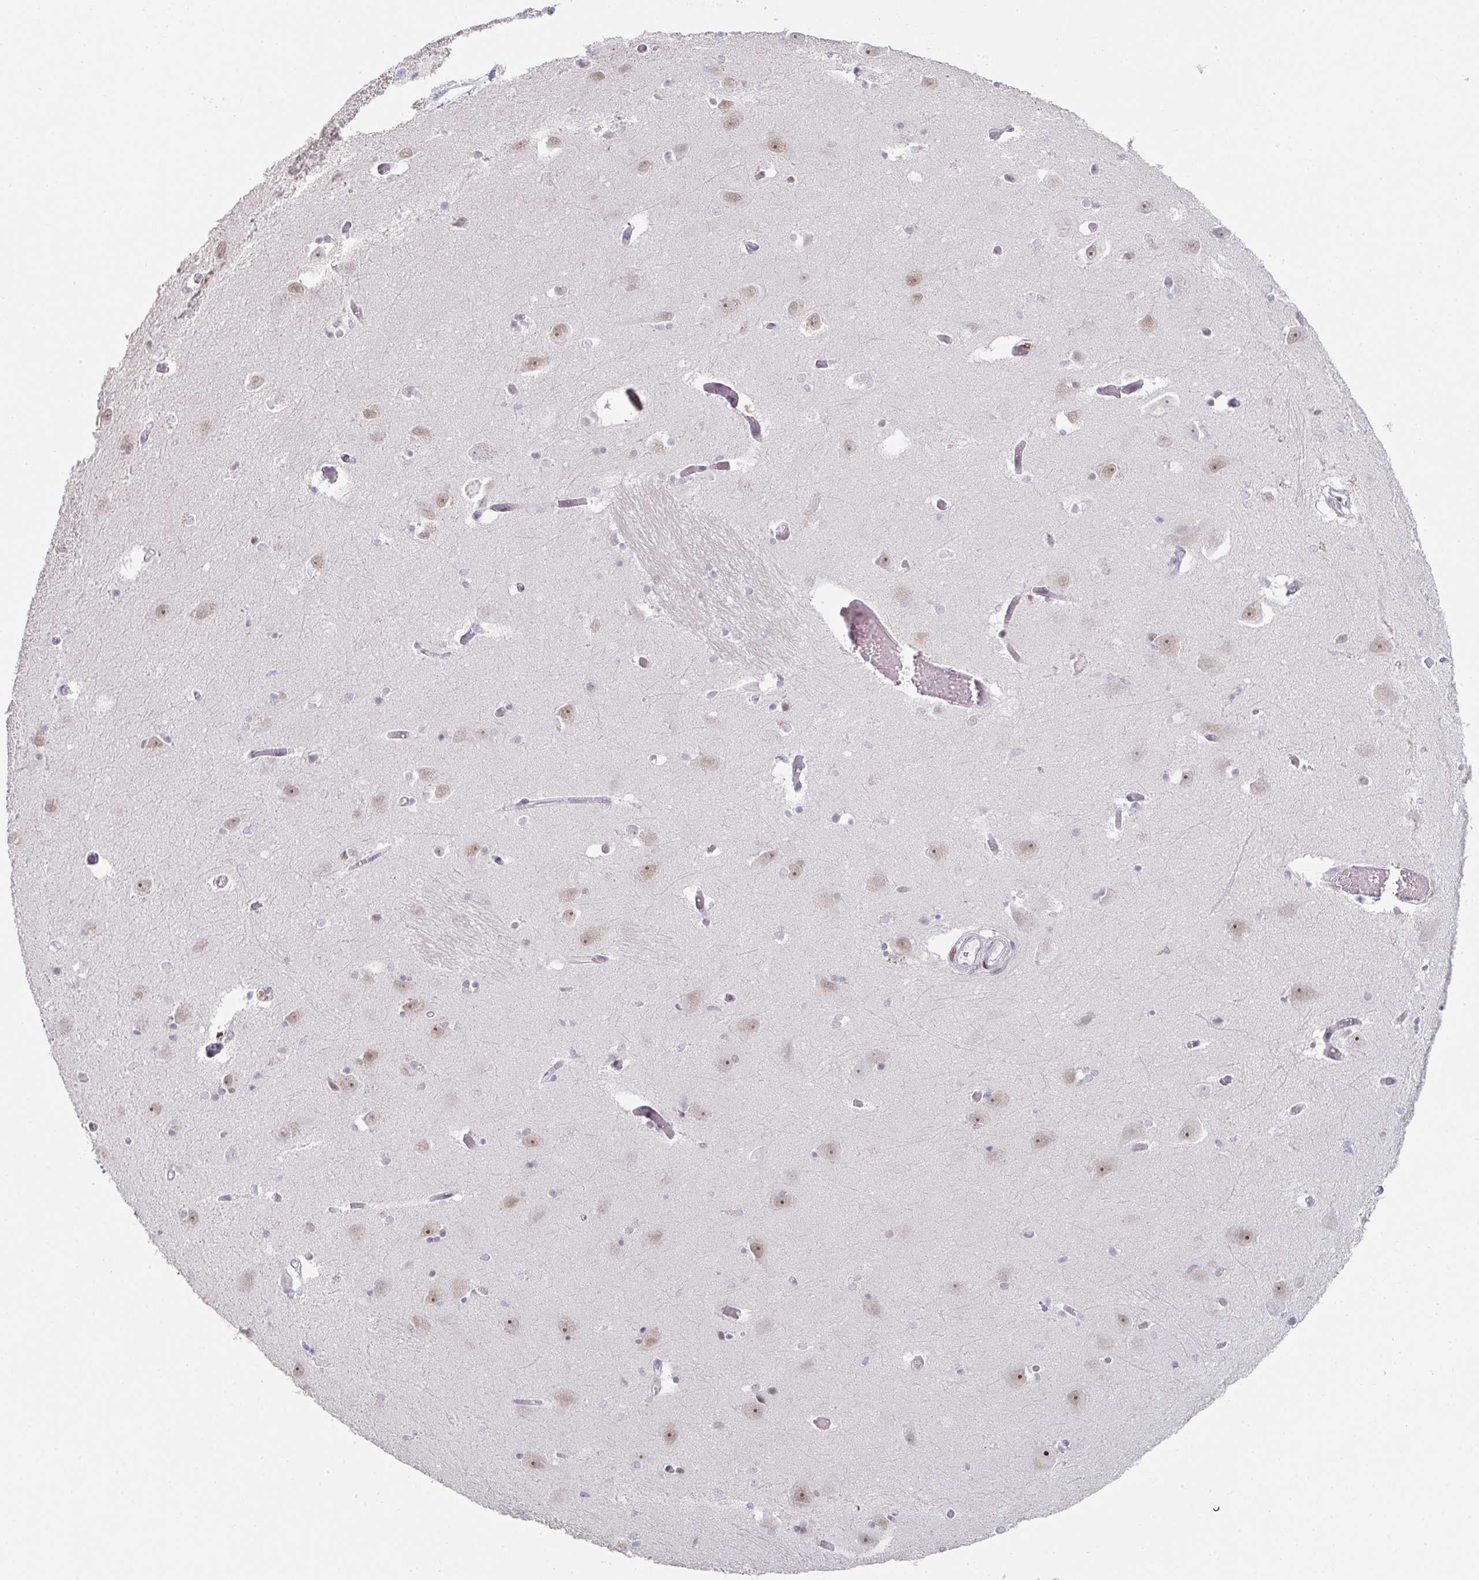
{"staining": {"intensity": "moderate", "quantity": "<25%", "location": "nuclear"}, "tissue": "caudate", "cell_type": "Glial cells", "image_type": "normal", "snomed": [{"axis": "morphology", "description": "Normal tissue, NOS"}, {"axis": "topography", "description": "Lateral ventricle wall"}, {"axis": "topography", "description": "Hippocampus"}], "caption": "A high-resolution photomicrograph shows immunohistochemistry staining of normal caudate, which exhibits moderate nuclear positivity in approximately <25% of glial cells.", "gene": "LIN54", "patient": {"sex": "female", "age": 63}}